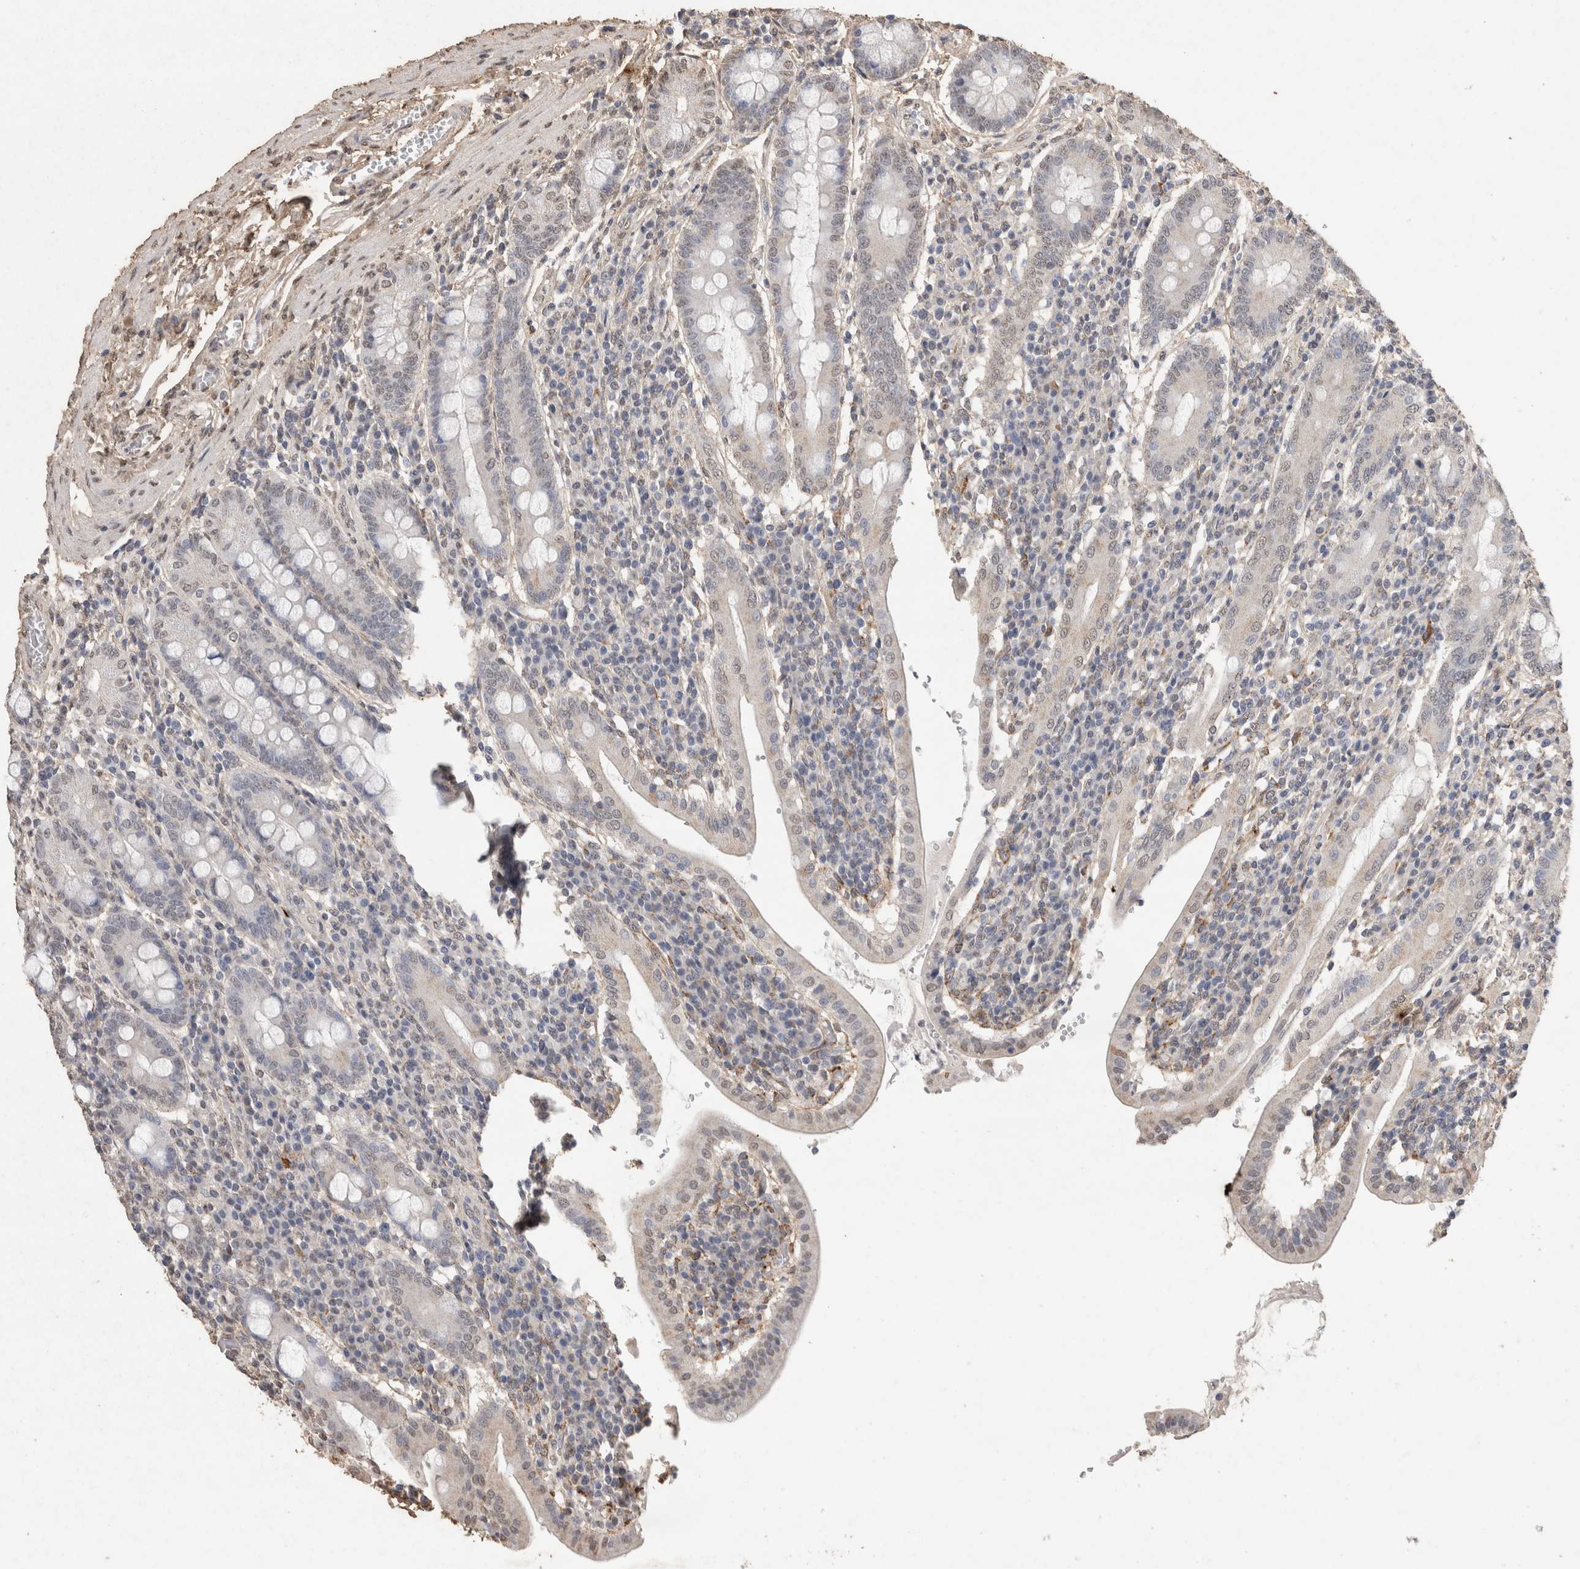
{"staining": {"intensity": "negative", "quantity": "none", "location": "none"}, "tissue": "duodenum", "cell_type": "Glandular cells", "image_type": "normal", "snomed": [{"axis": "morphology", "description": "Normal tissue, NOS"}, {"axis": "morphology", "description": "Adenocarcinoma, NOS"}, {"axis": "topography", "description": "Pancreas"}, {"axis": "topography", "description": "Duodenum"}], "caption": "DAB immunohistochemical staining of benign duodenum reveals no significant positivity in glandular cells.", "gene": "C1QTNF5", "patient": {"sex": "male", "age": 50}}